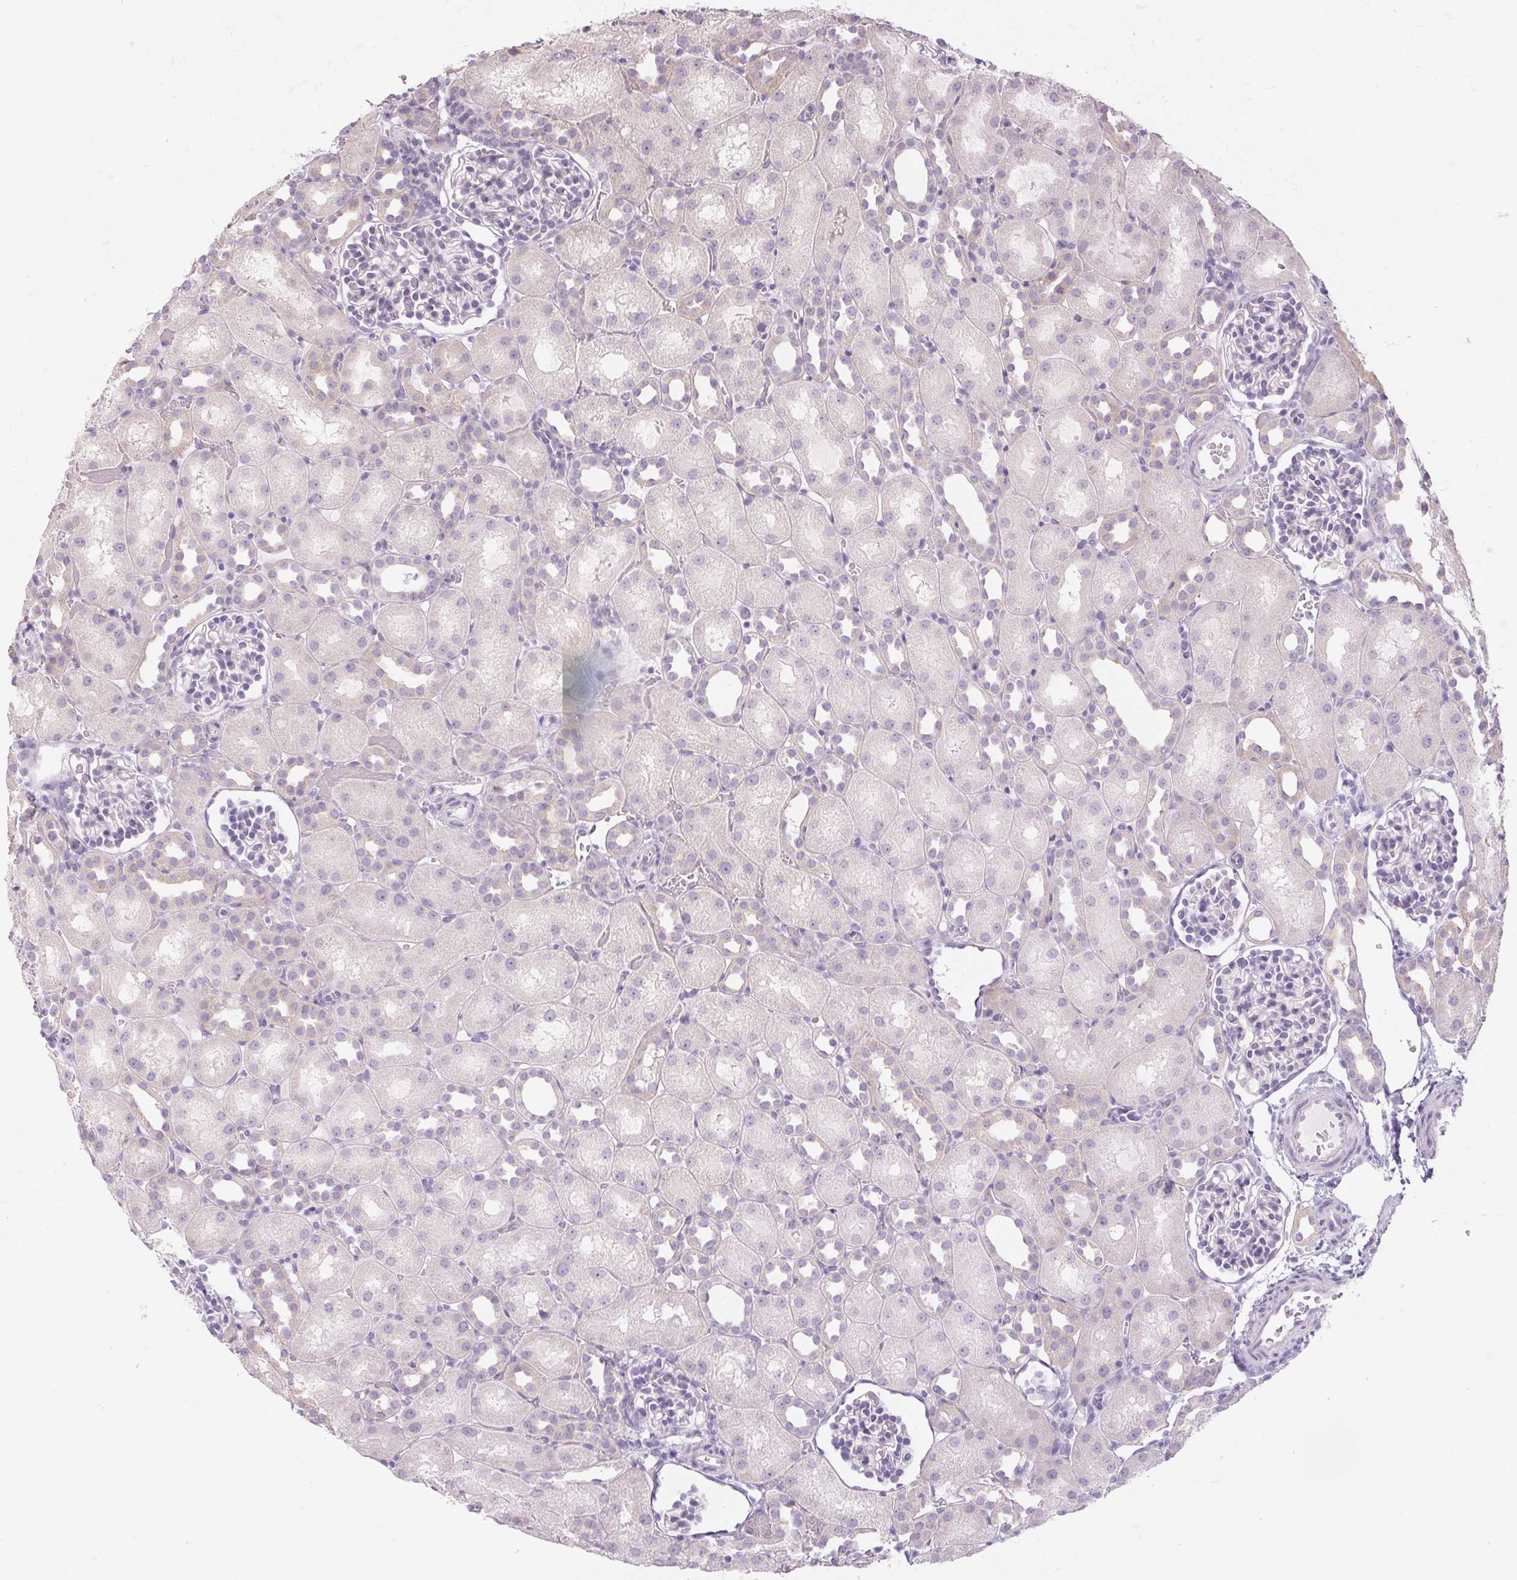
{"staining": {"intensity": "negative", "quantity": "none", "location": "none"}, "tissue": "kidney", "cell_type": "Cells in glomeruli", "image_type": "normal", "snomed": [{"axis": "morphology", "description": "Normal tissue, NOS"}, {"axis": "topography", "description": "Kidney"}], "caption": "Immunohistochemistry (IHC) of benign human kidney shows no expression in cells in glomeruli. (DAB immunohistochemistry, high magnification).", "gene": "CTCFL", "patient": {"sex": "male", "age": 1}}